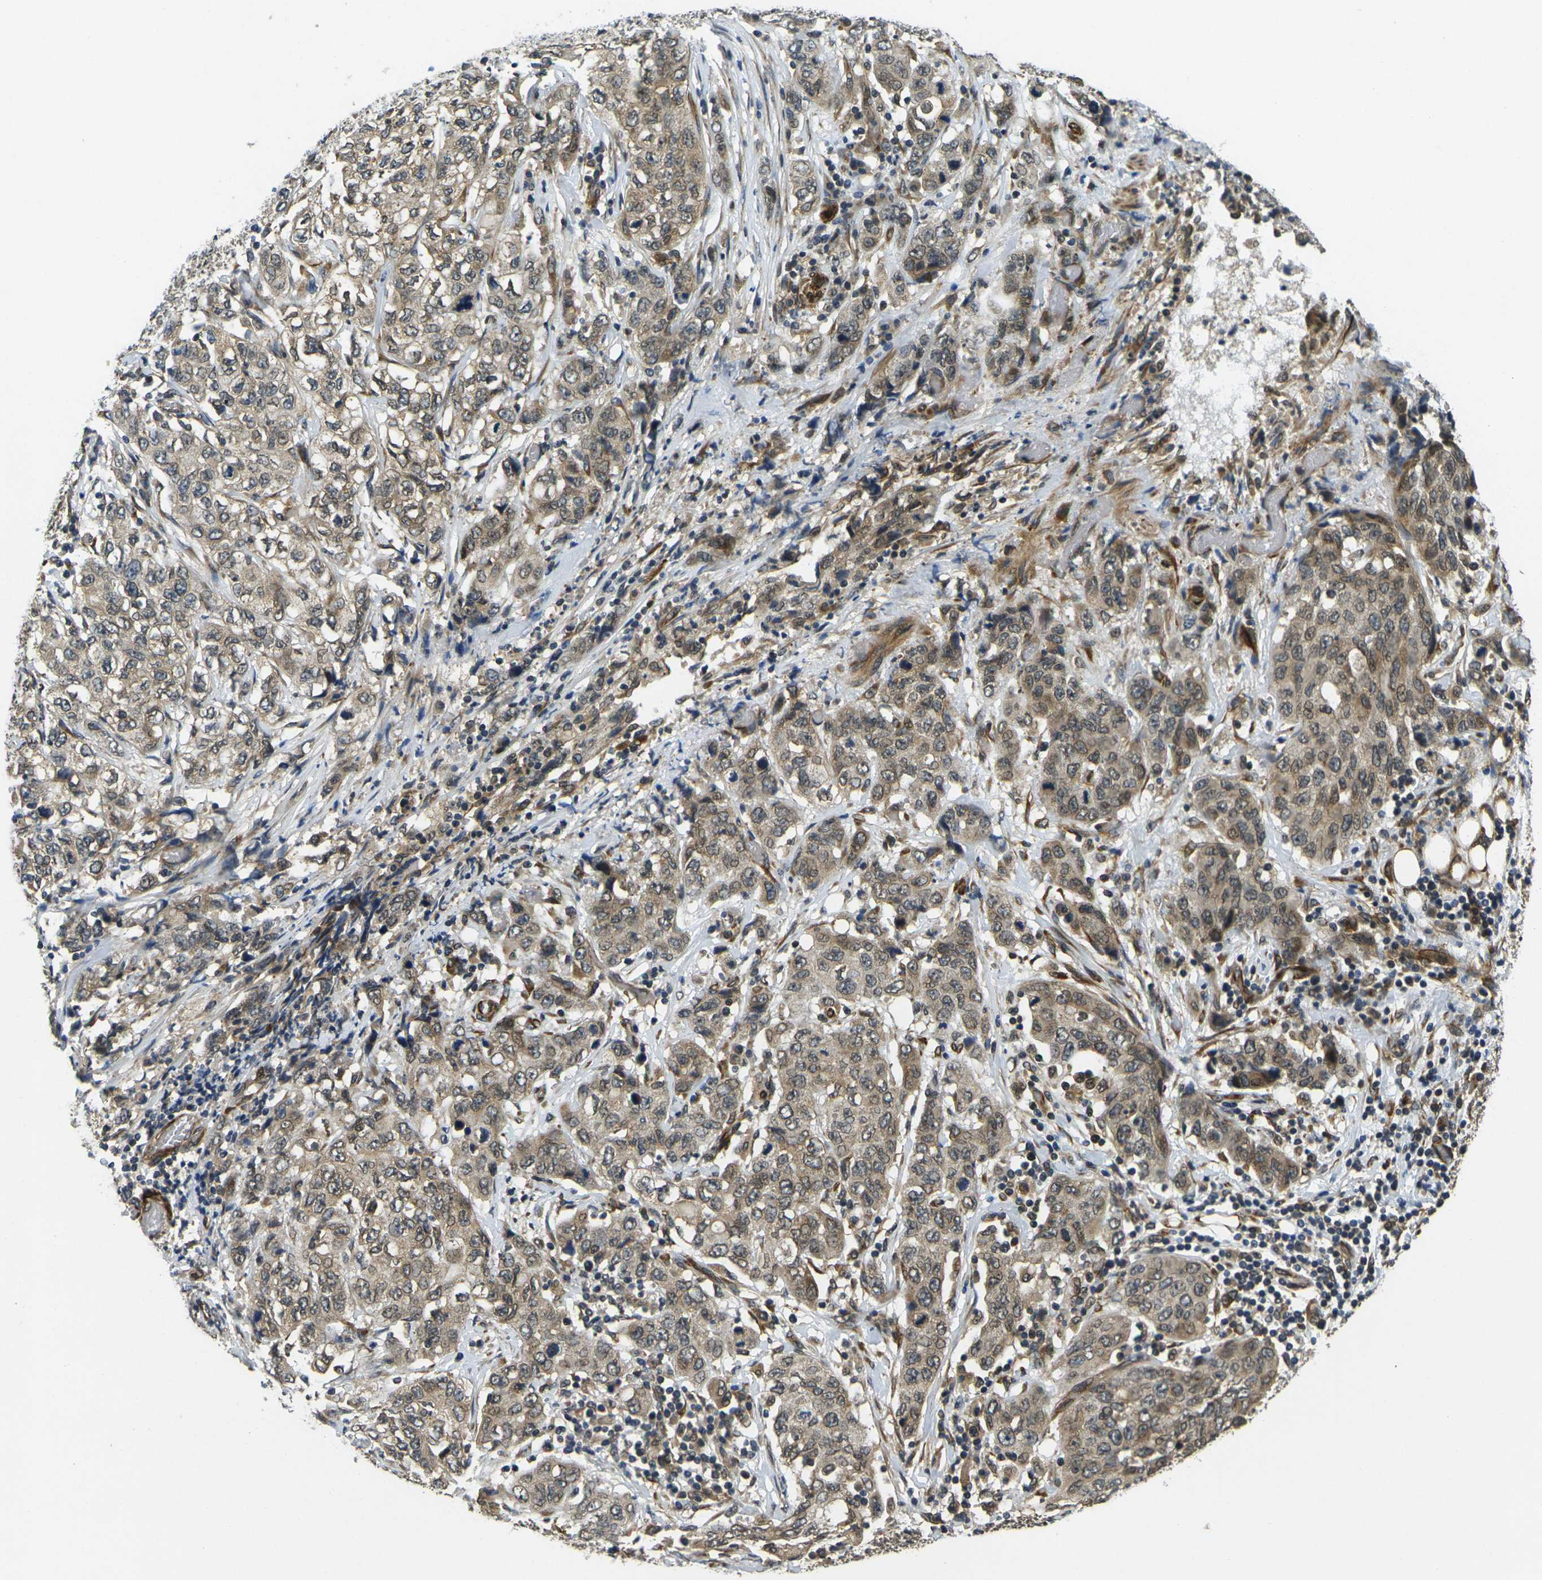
{"staining": {"intensity": "weak", "quantity": ">75%", "location": "cytoplasmic/membranous,nuclear"}, "tissue": "stomach cancer", "cell_type": "Tumor cells", "image_type": "cancer", "snomed": [{"axis": "morphology", "description": "Adenocarcinoma, NOS"}, {"axis": "topography", "description": "Stomach"}], "caption": "IHC of stomach cancer (adenocarcinoma) demonstrates low levels of weak cytoplasmic/membranous and nuclear positivity in about >75% of tumor cells.", "gene": "FUT11", "patient": {"sex": "male", "age": 48}}